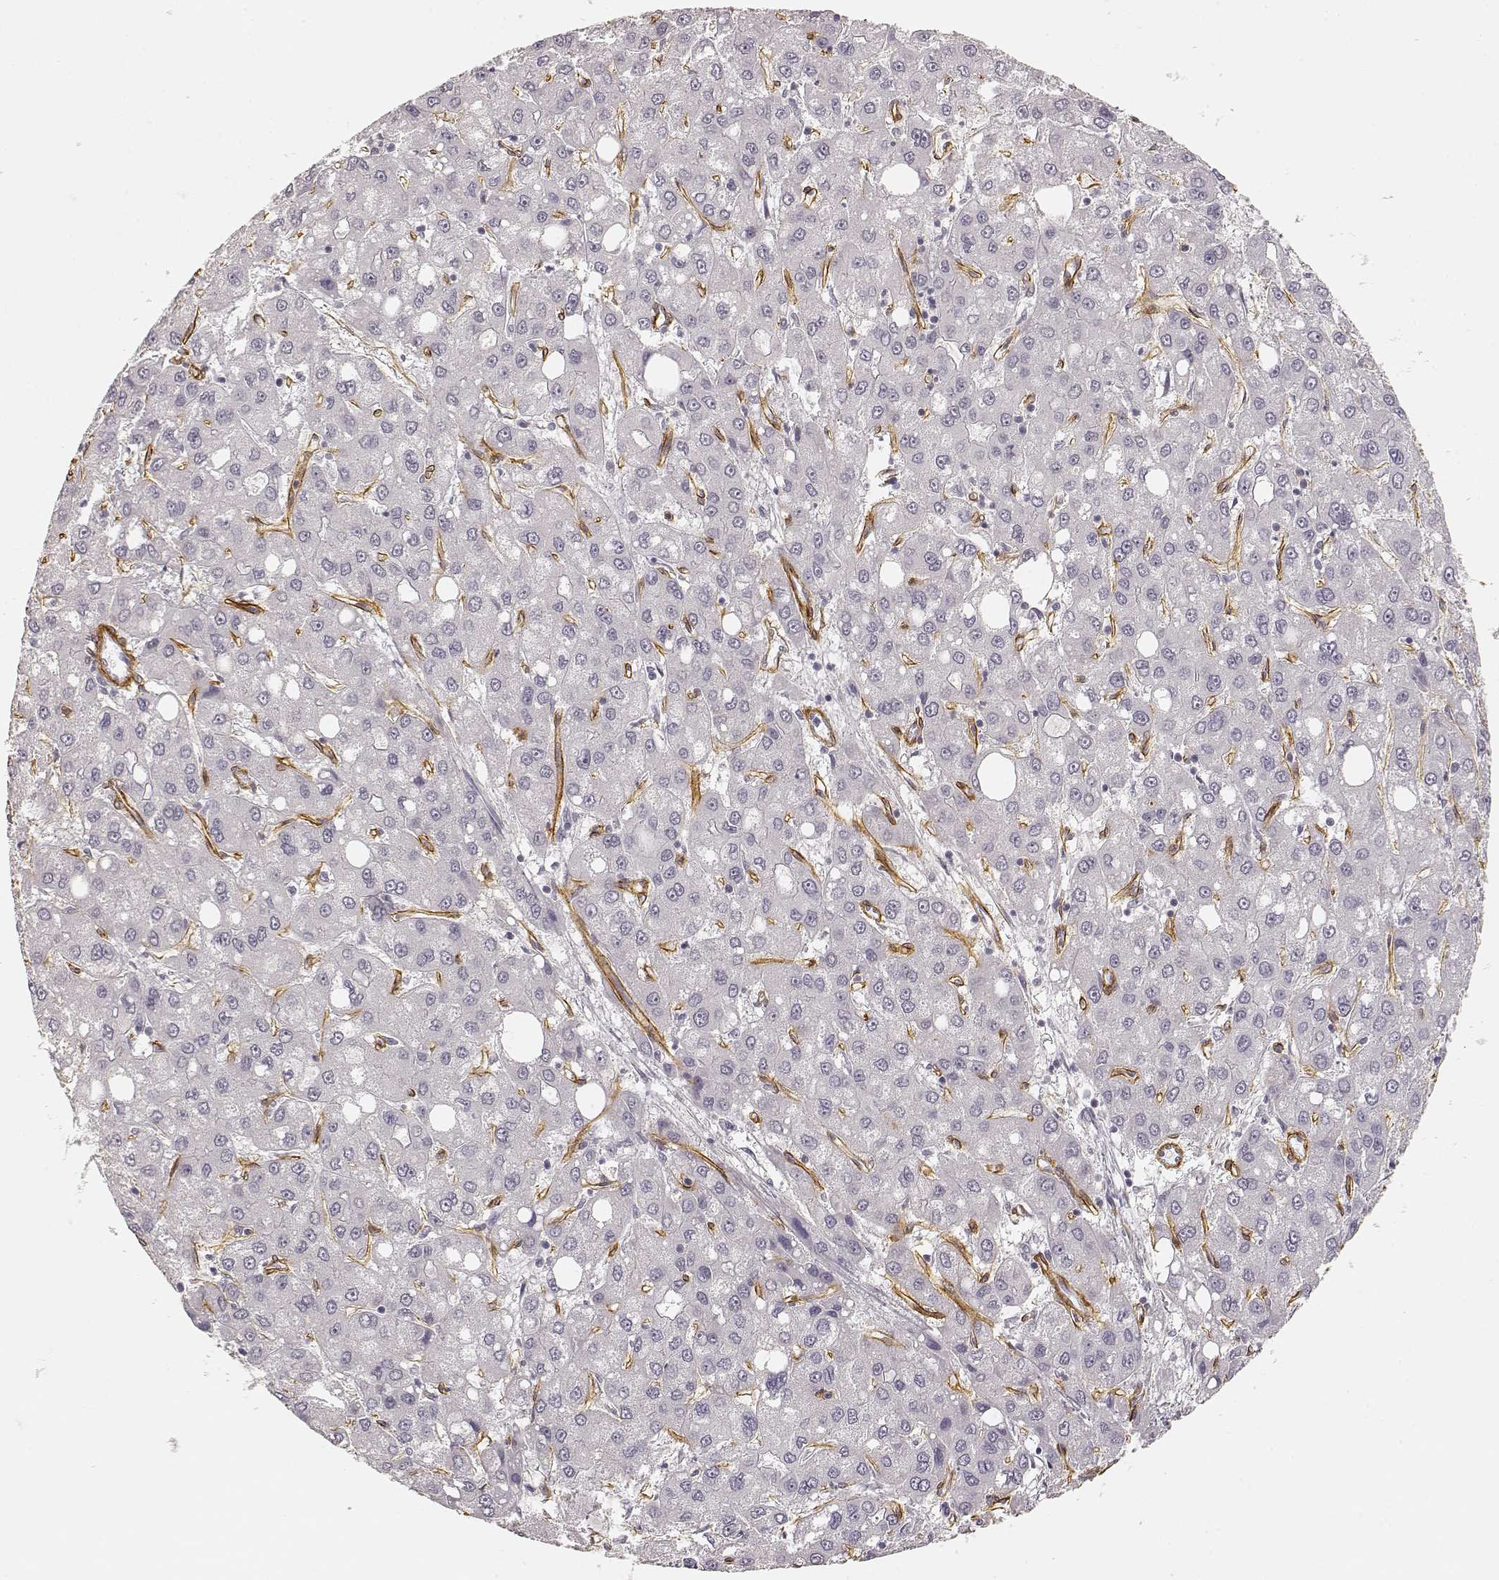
{"staining": {"intensity": "negative", "quantity": "none", "location": "none"}, "tissue": "liver cancer", "cell_type": "Tumor cells", "image_type": "cancer", "snomed": [{"axis": "morphology", "description": "Carcinoma, Hepatocellular, NOS"}, {"axis": "topography", "description": "Liver"}], "caption": "IHC histopathology image of liver hepatocellular carcinoma stained for a protein (brown), which displays no positivity in tumor cells. (IHC, brightfield microscopy, high magnification).", "gene": "LAMA4", "patient": {"sex": "male", "age": 73}}